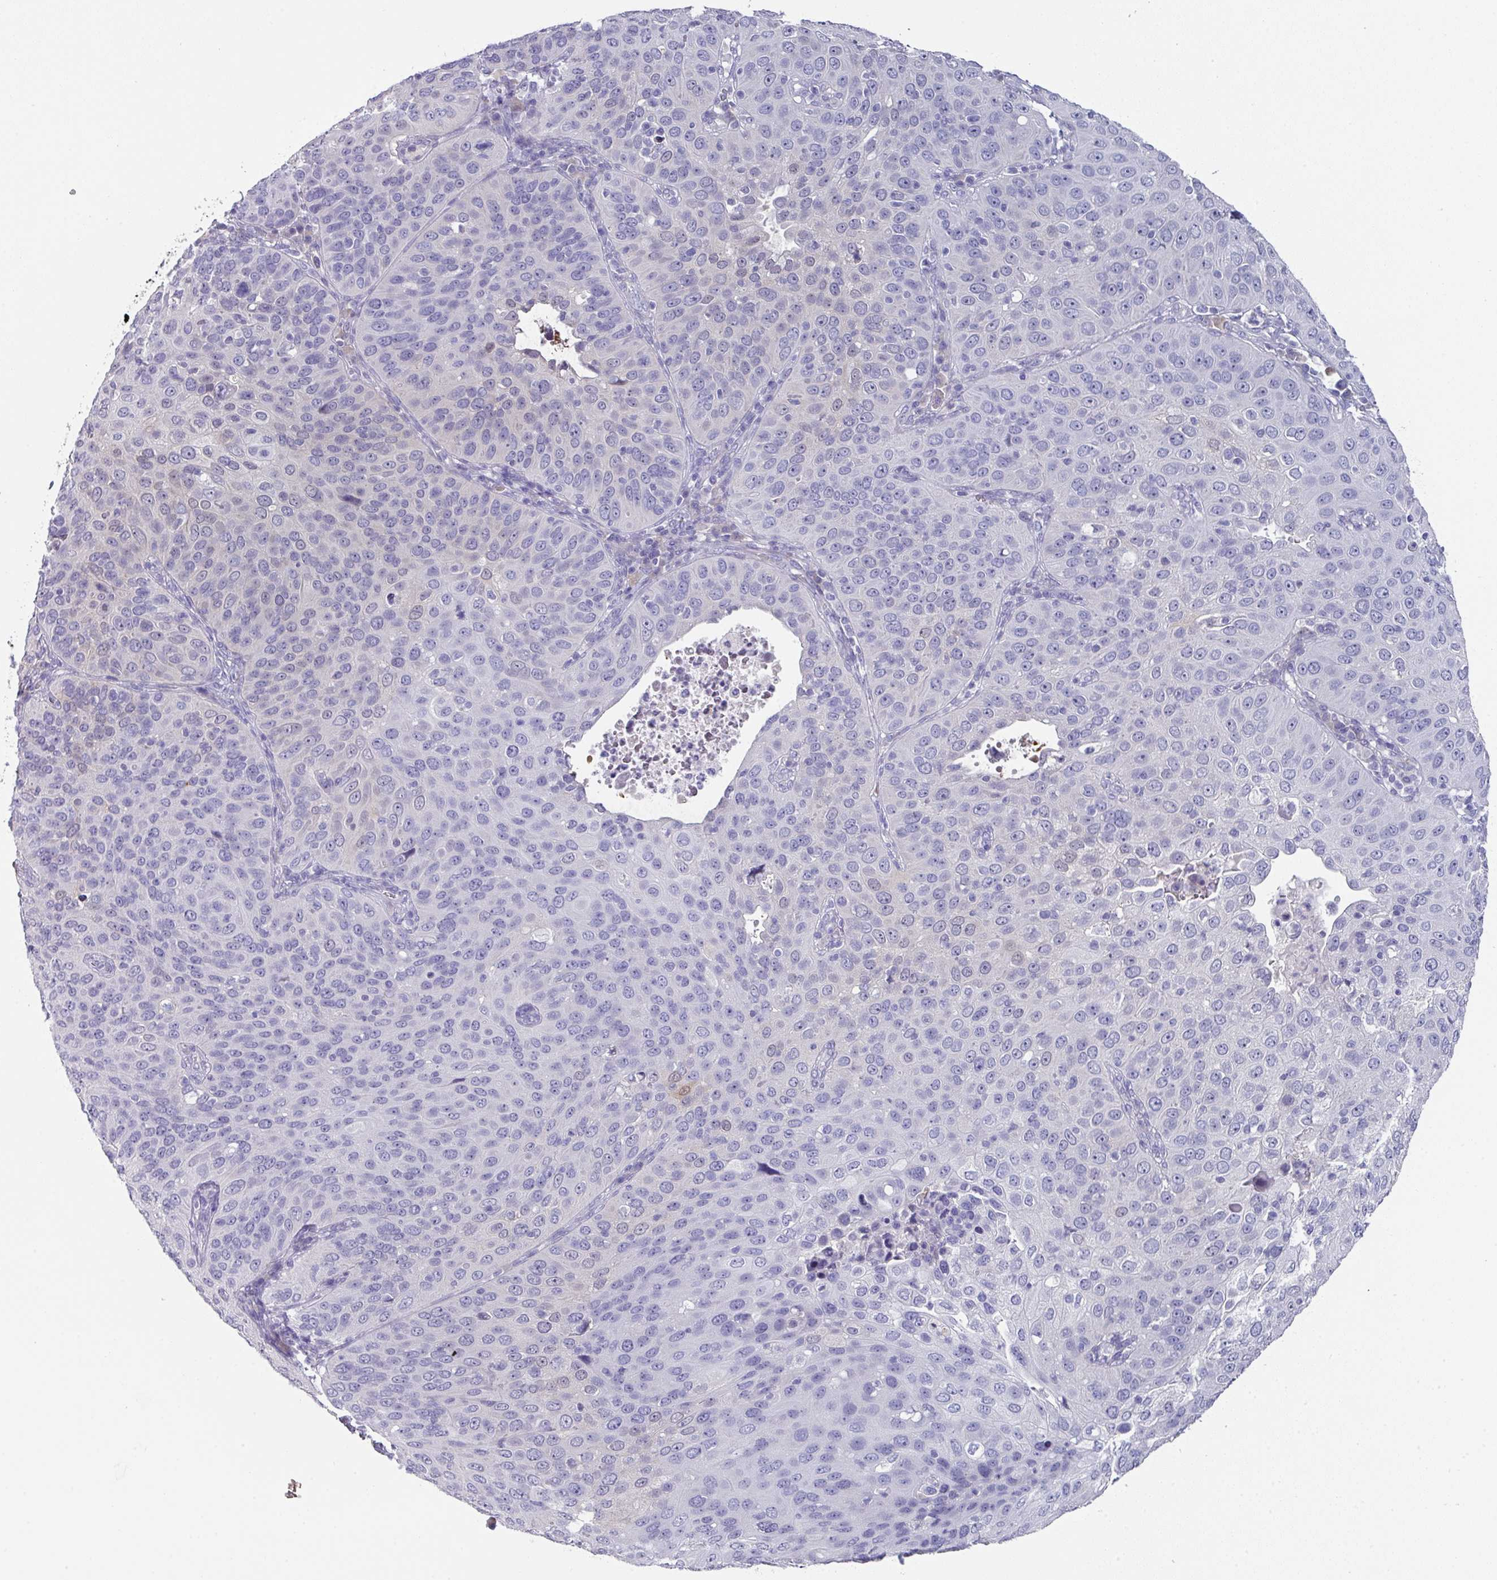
{"staining": {"intensity": "negative", "quantity": "none", "location": "none"}, "tissue": "cervical cancer", "cell_type": "Tumor cells", "image_type": "cancer", "snomed": [{"axis": "morphology", "description": "Squamous cell carcinoma, NOS"}, {"axis": "topography", "description": "Cervix"}], "caption": "Histopathology image shows no protein expression in tumor cells of cervical cancer (squamous cell carcinoma) tissue. The staining is performed using DAB (3,3'-diaminobenzidine) brown chromogen with nuclei counter-stained in using hematoxylin.", "gene": "DEFB115", "patient": {"sex": "female", "age": 36}}